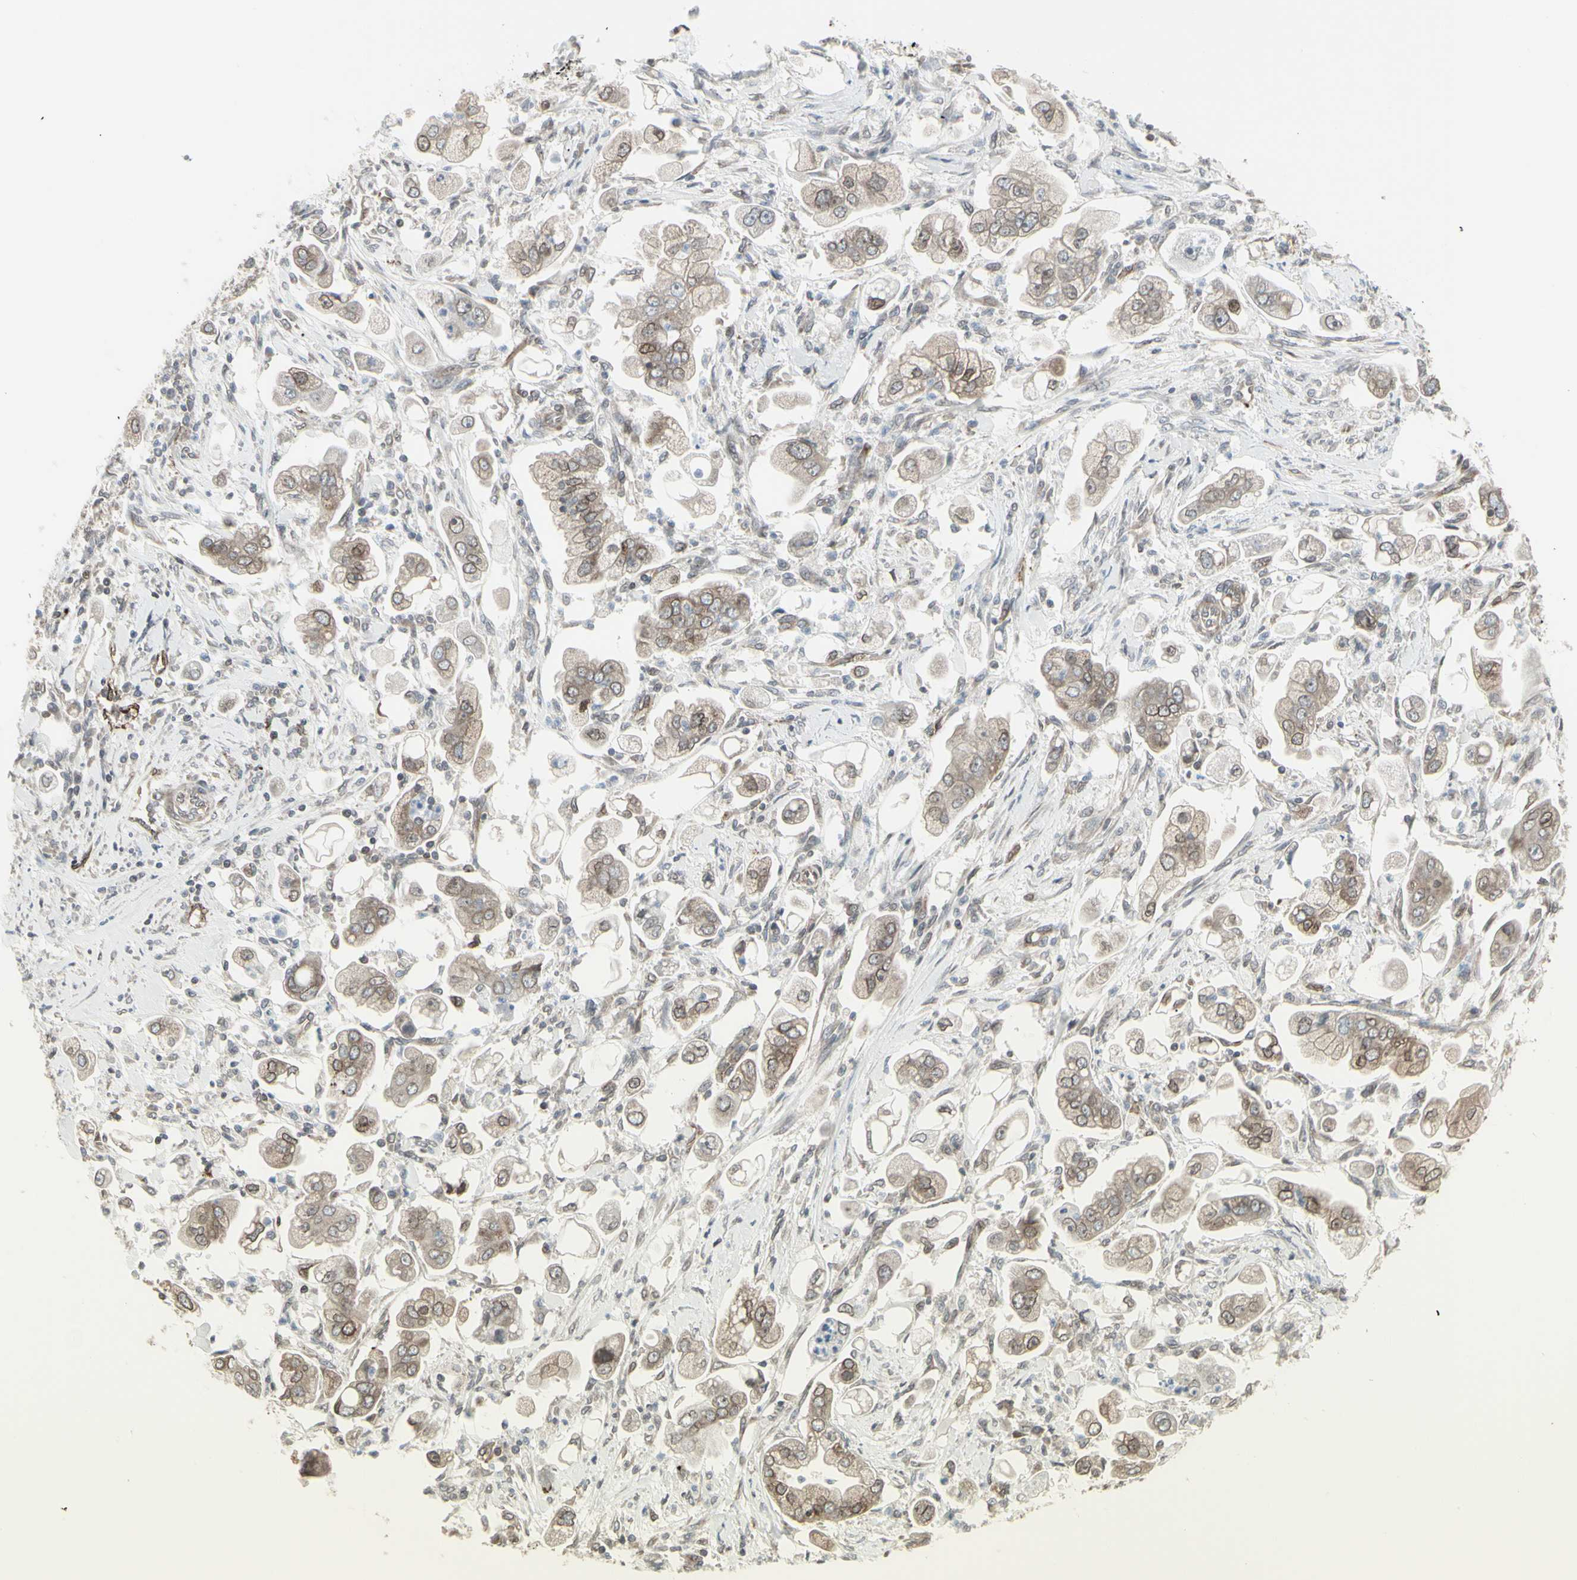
{"staining": {"intensity": "weak", "quantity": ">75%", "location": "cytoplasmic/membranous,nuclear"}, "tissue": "stomach cancer", "cell_type": "Tumor cells", "image_type": "cancer", "snomed": [{"axis": "morphology", "description": "Adenocarcinoma, NOS"}, {"axis": "topography", "description": "Stomach"}], "caption": "IHC staining of stomach cancer, which displays low levels of weak cytoplasmic/membranous and nuclear expression in about >75% of tumor cells indicating weak cytoplasmic/membranous and nuclear protein expression. The staining was performed using DAB (brown) for protein detection and nuclei were counterstained in hematoxylin (blue).", "gene": "DTX3L", "patient": {"sex": "male", "age": 62}}